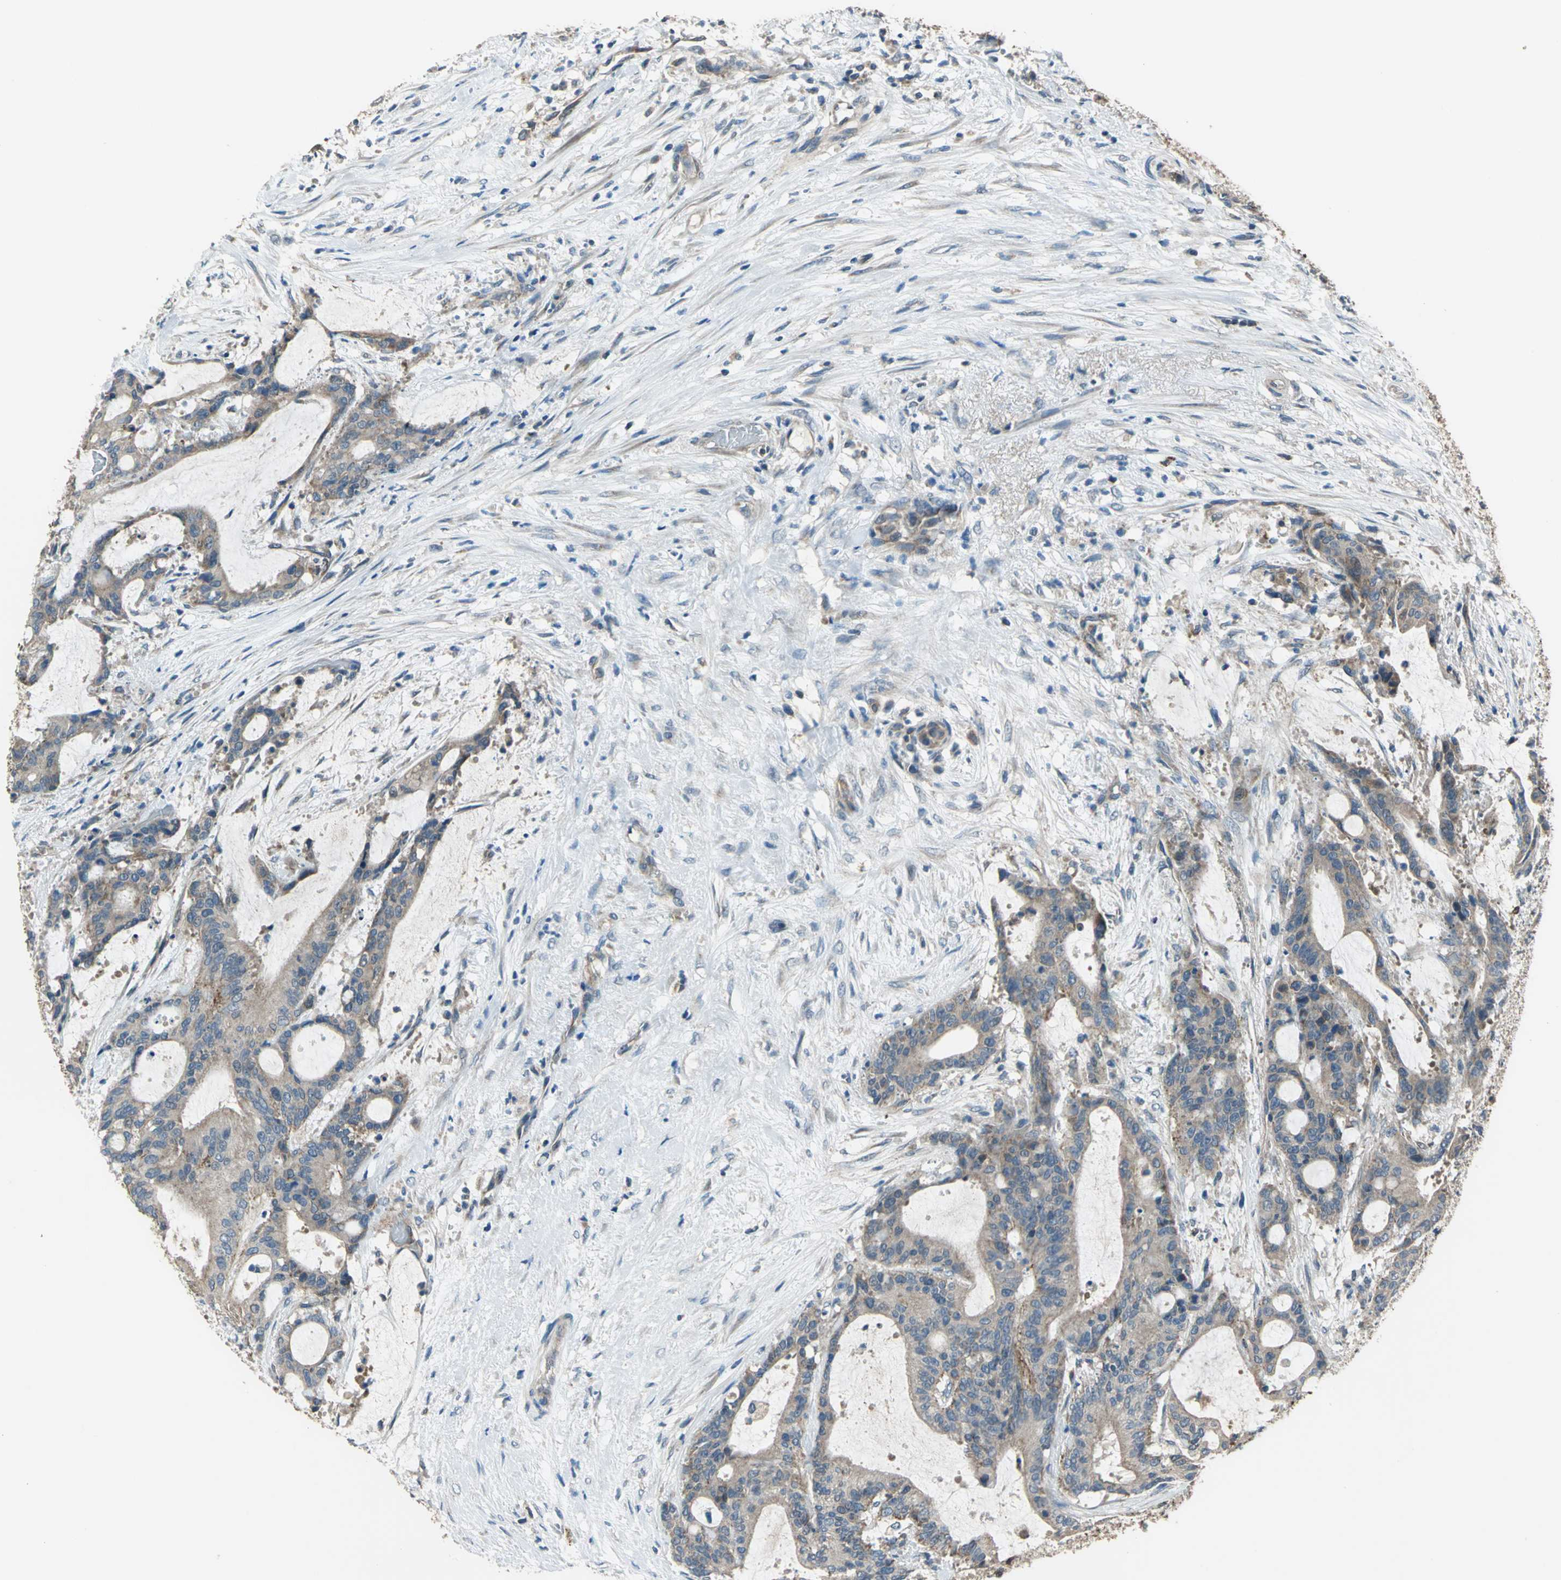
{"staining": {"intensity": "moderate", "quantity": "25%-75%", "location": "cytoplasmic/membranous"}, "tissue": "liver cancer", "cell_type": "Tumor cells", "image_type": "cancer", "snomed": [{"axis": "morphology", "description": "Cholangiocarcinoma"}, {"axis": "topography", "description": "Liver"}], "caption": "An immunohistochemistry (IHC) micrograph of tumor tissue is shown. Protein staining in brown shows moderate cytoplasmic/membranous positivity in liver cholangiocarcinoma within tumor cells.", "gene": "TRAK1", "patient": {"sex": "female", "age": 73}}